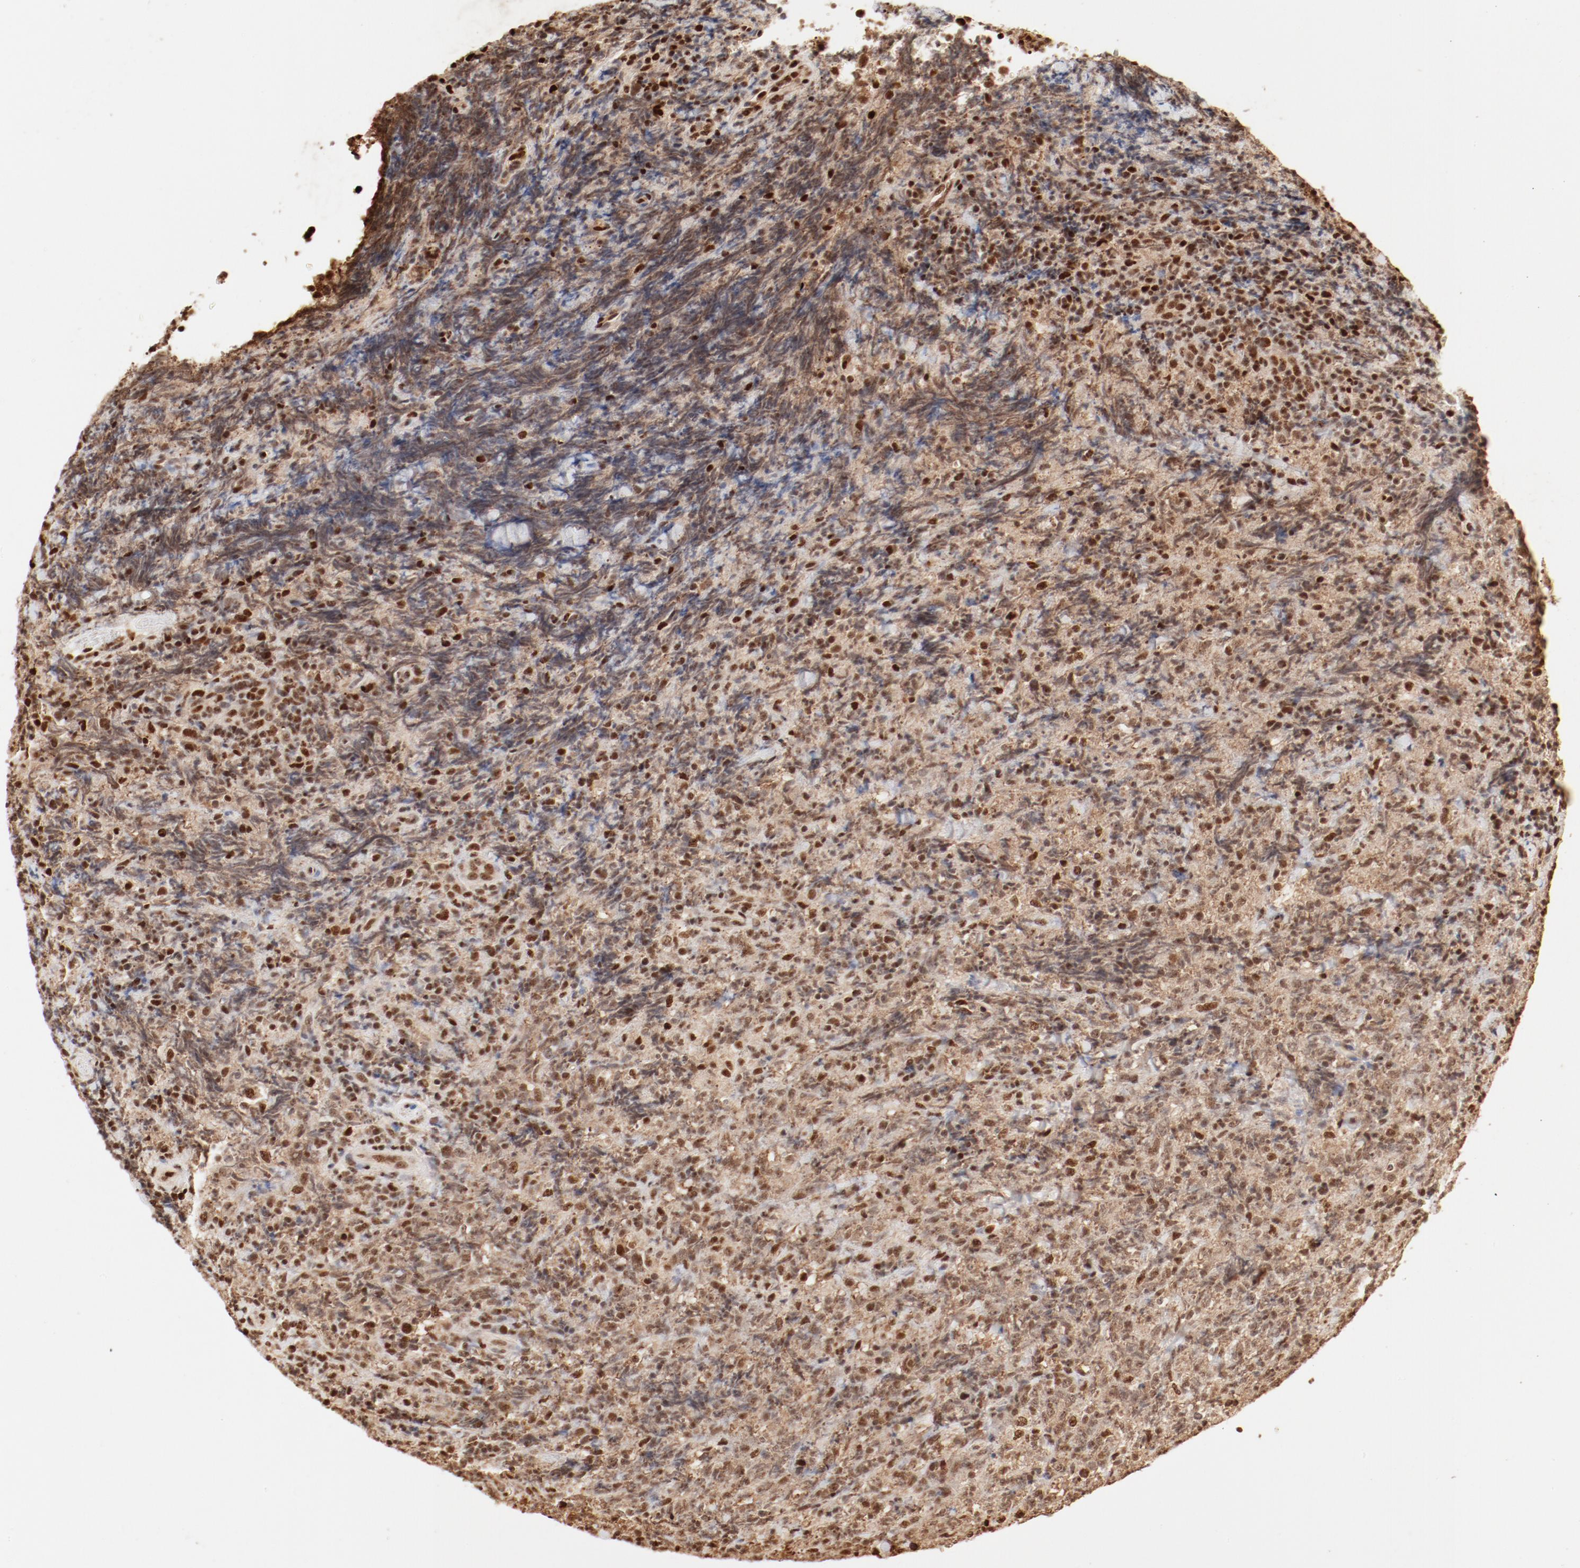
{"staining": {"intensity": "strong", "quantity": ">75%", "location": "cytoplasmic/membranous,nuclear"}, "tissue": "lymphoma", "cell_type": "Tumor cells", "image_type": "cancer", "snomed": [{"axis": "morphology", "description": "Malignant lymphoma, non-Hodgkin's type, High grade"}, {"axis": "topography", "description": "Tonsil"}], "caption": "Immunohistochemistry (IHC) photomicrograph of high-grade malignant lymphoma, non-Hodgkin's type stained for a protein (brown), which demonstrates high levels of strong cytoplasmic/membranous and nuclear positivity in about >75% of tumor cells.", "gene": "FAM50A", "patient": {"sex": "female", "age": 36}}